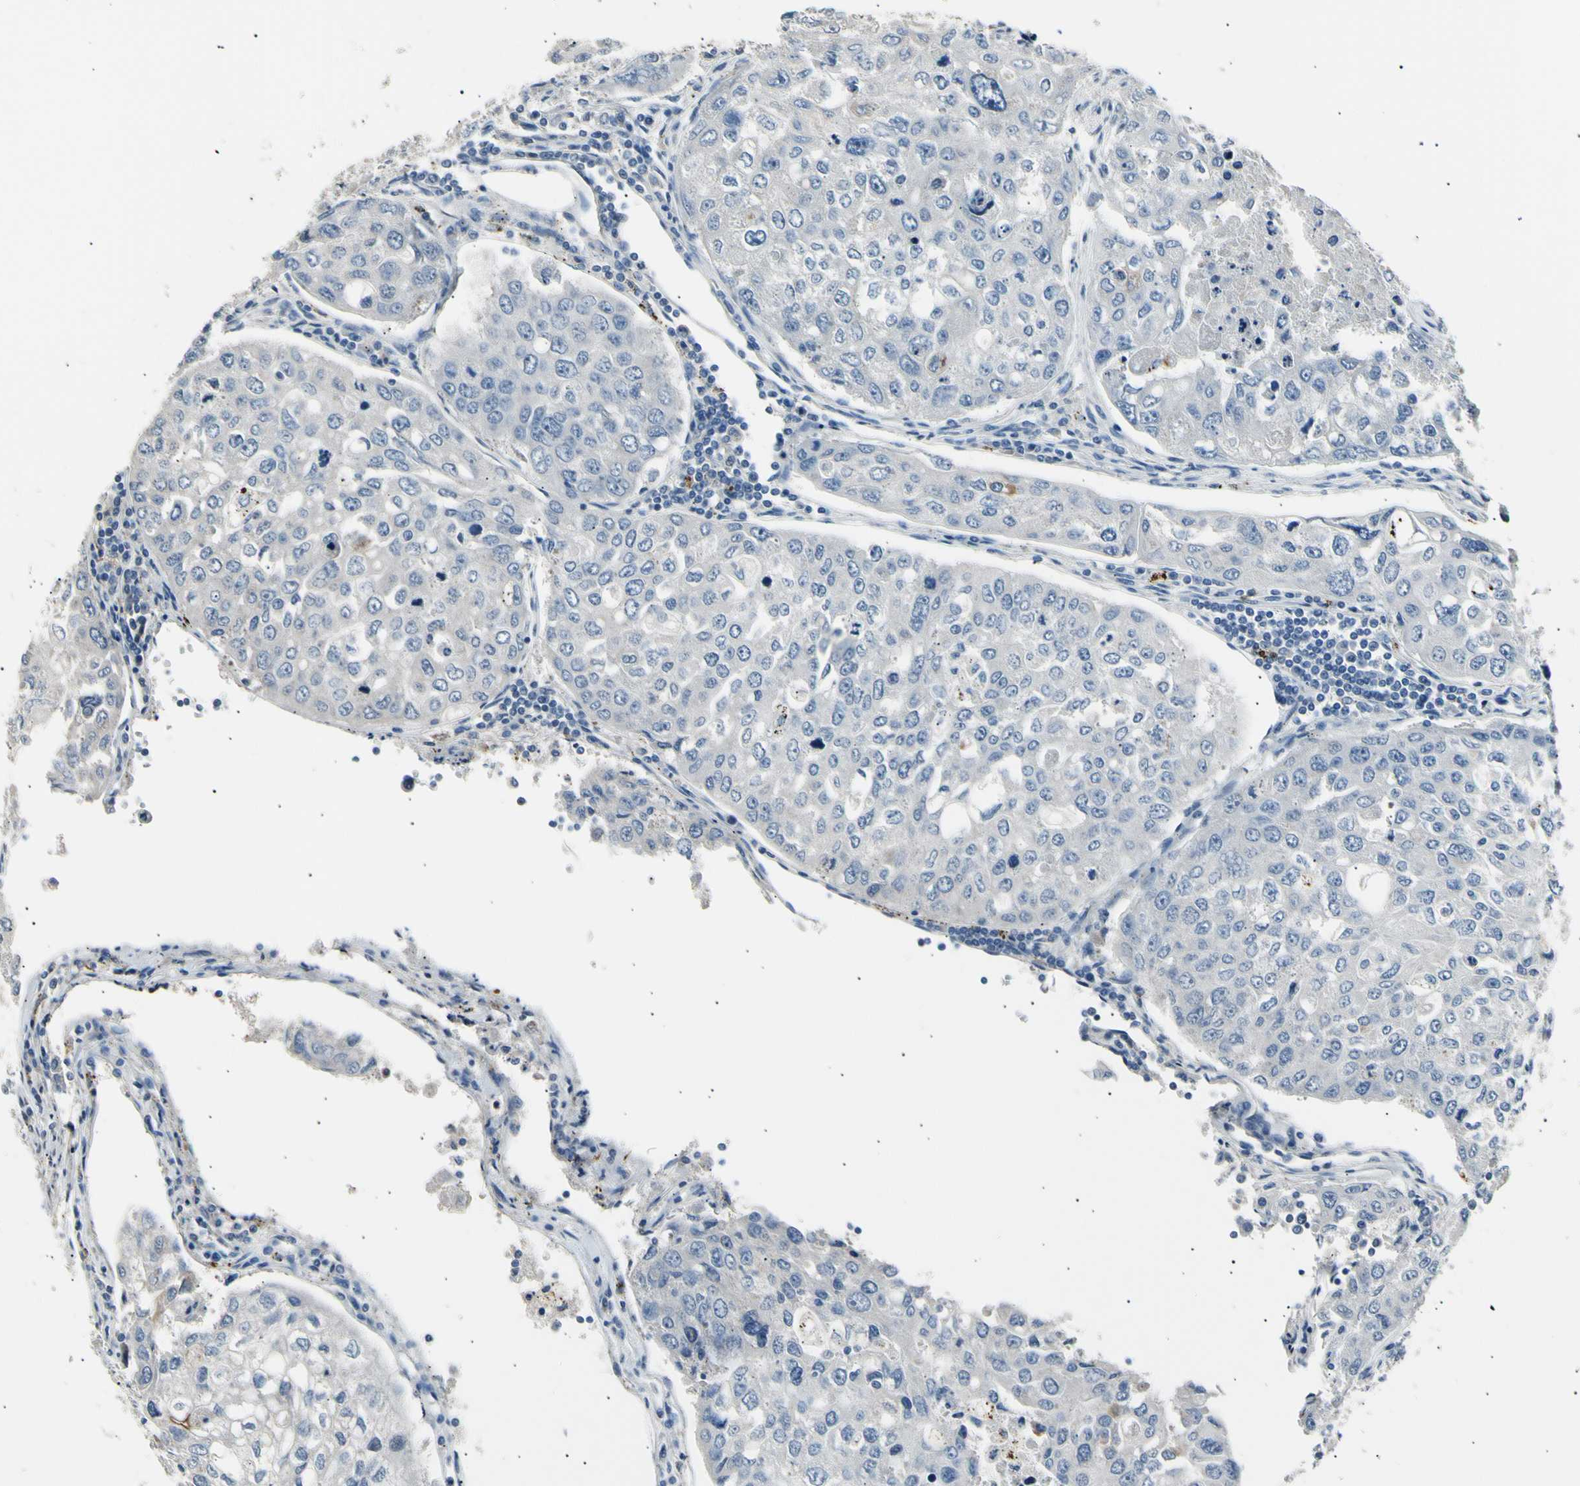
{"staining": {"intensity": "negative", "quantity": "none", "location": "none"}, "tissue": "urothelial cancer", "cell_type": "Tumor cells", "image_type": "cancer", "snomed": [{"axis": "morphology", "description": "Urothelial carcinoma, High grade"}, {"axis": "topography", "description": "Lymph node"}, {"axis": "topography", "description": "Urinary bladder"}], "caption": "The photomicrograph reveals no staining of tumor cells in high-grade urothelial carcinoma.", "gene": "LDLR", "patient": {"sex": "male", "age": 51}}